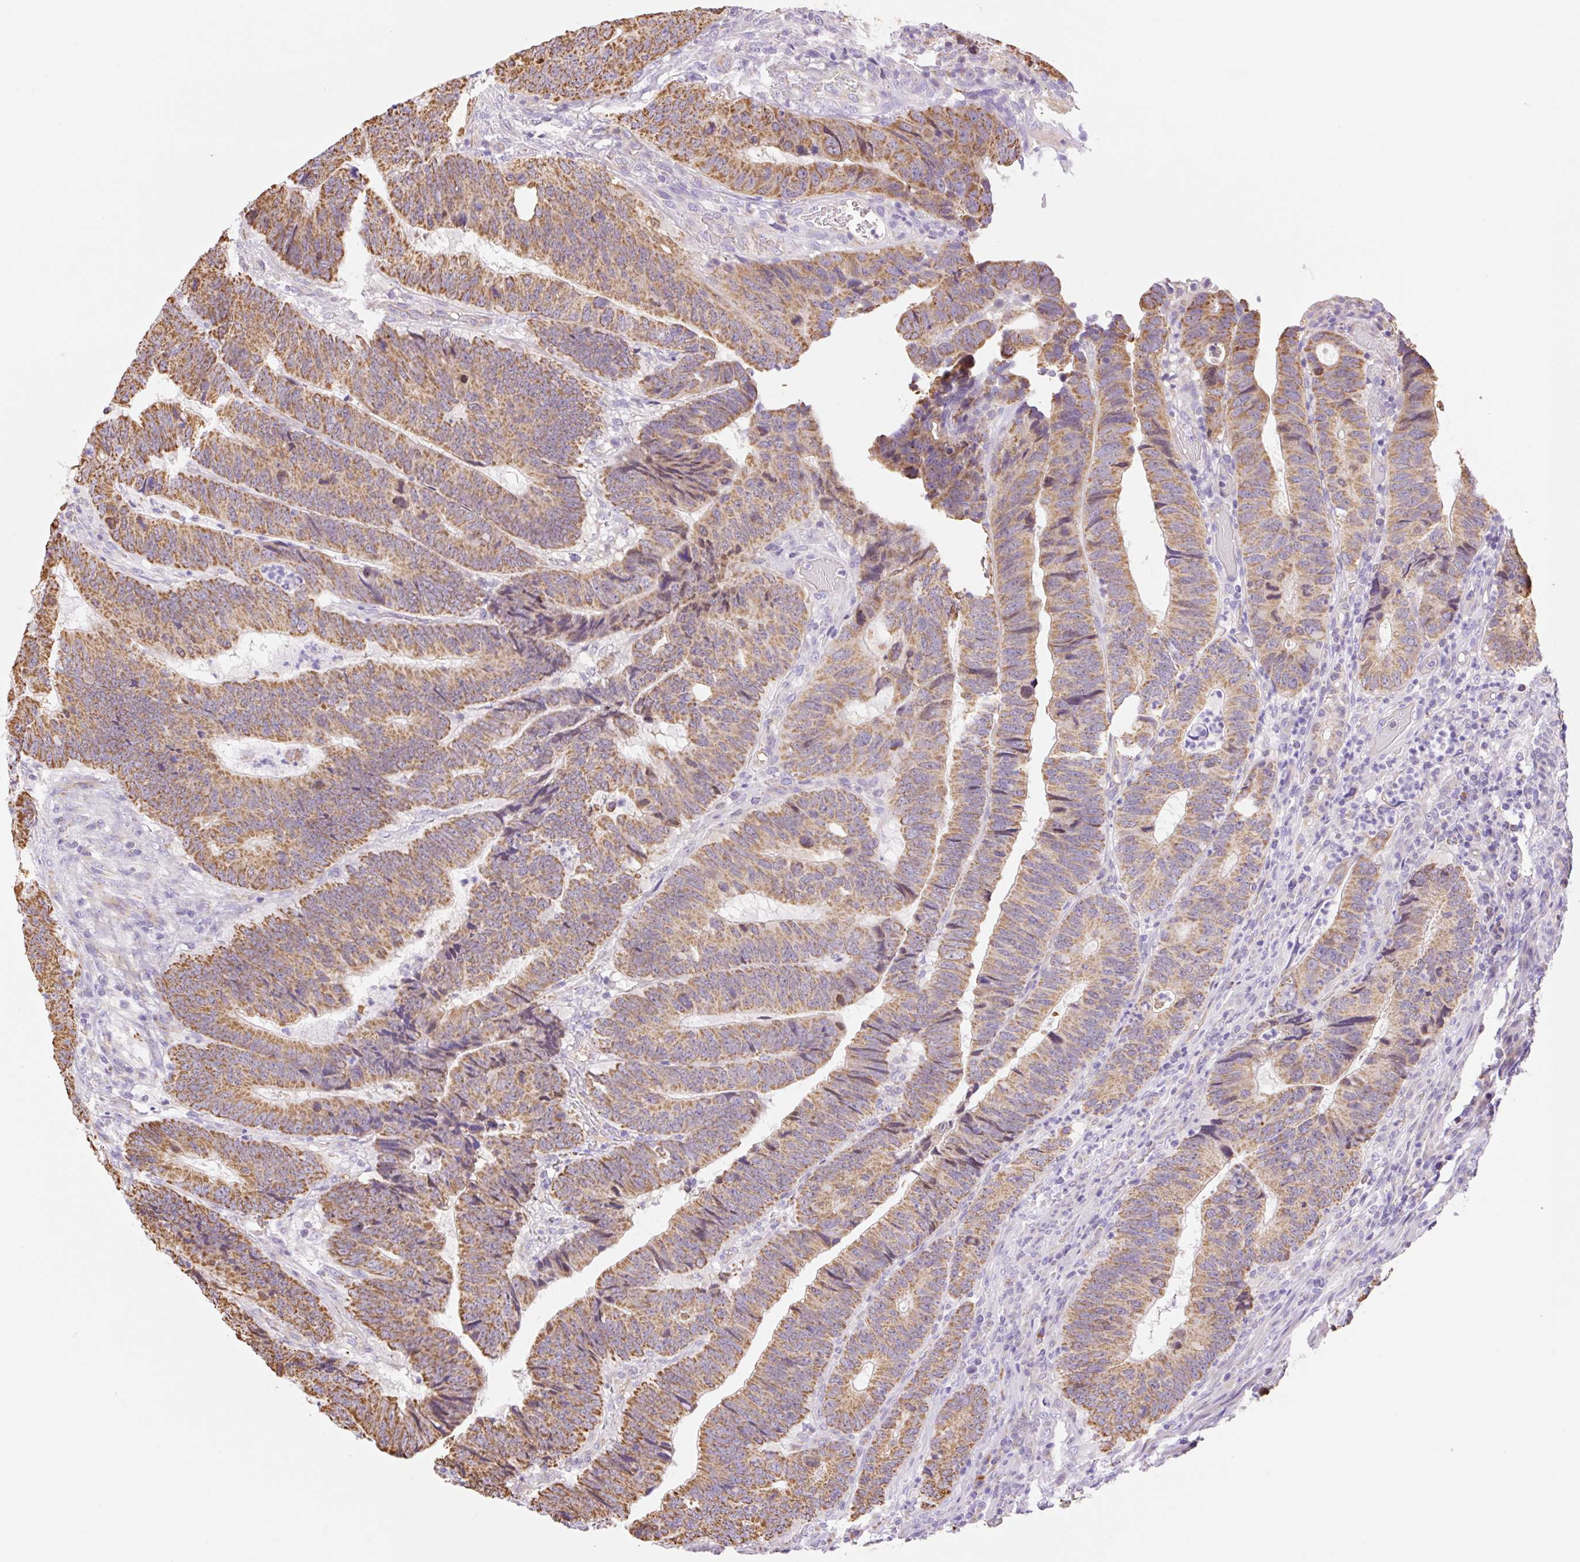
{"staining": {"intensity": "moderate", "quantity": ">75%", "location": "cytoplasmic/membranous"}, "tissue": "colorectal cancer", "cell_type": "Tumor cells", "image_type": "cancer", "snomed": [{"axis": "morphology", "description": "Adenocarcinoma, NOS"}, {"axis": "topography", "description": "Colon"}], "caption": "This image shows colorectal adenocarcinoma stained with immunohistochemistry (IHC) to label a protein in brown. The cytoplasmic/membranous of tumor cells show moderate positivity for the protein. Nuclei are counter-stained blue.", "gene": "ESAM", "patient": {"sex": "male", "age": 62}}